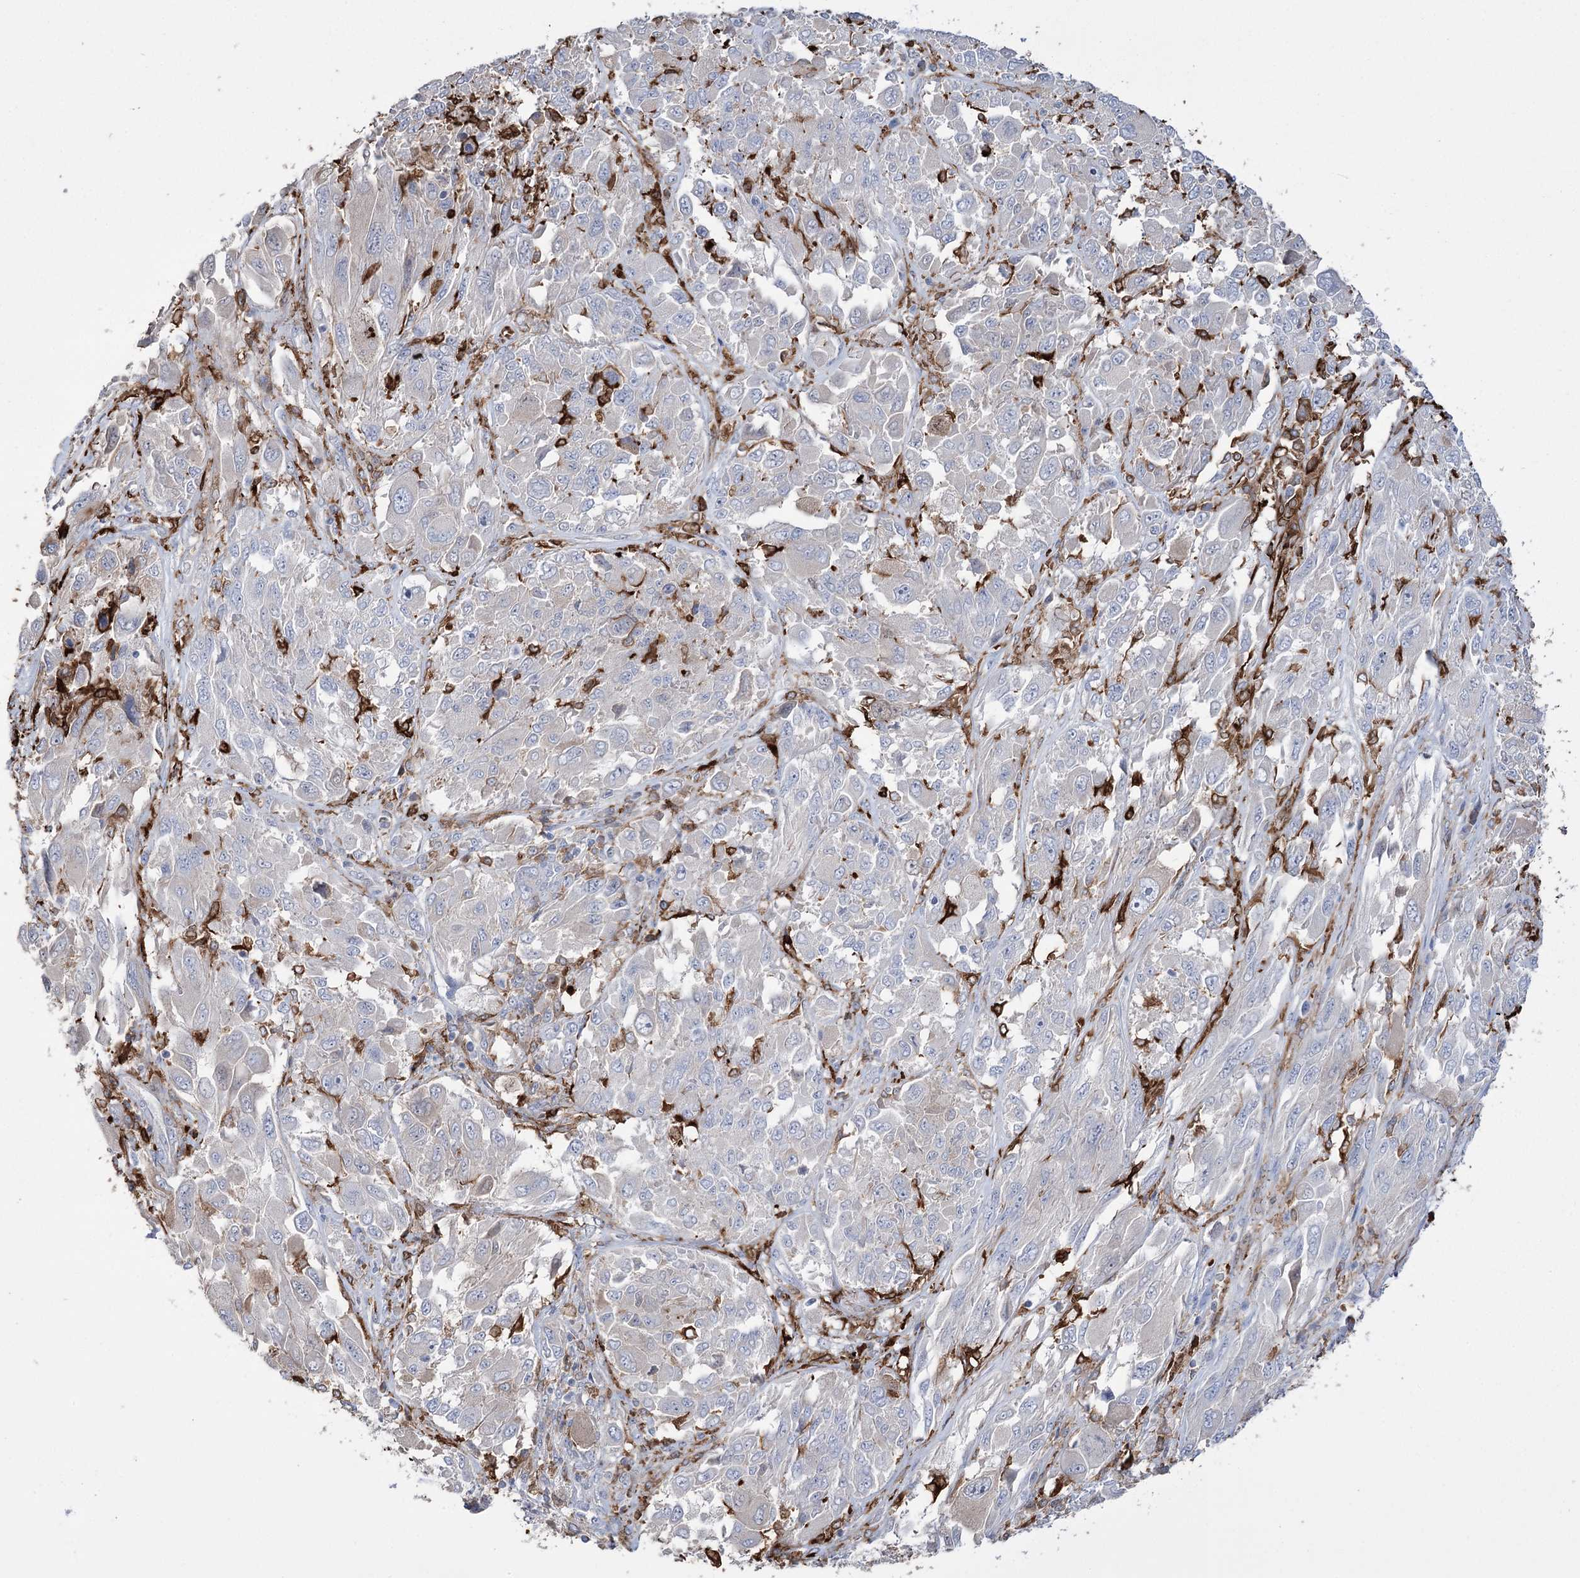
{"staining": {"intensity": "negative", "quantity": "none", "location": "none"}, "tissue": "melanoma", "cell_type": "Tumor cells", "image_type": "cancer", "snomed": [{"axis": "morphology", "description": "Malignant melanoma, NOS"}, {"axis": "topography", "description": "Skin"}], "caption": "Histopathology image shows no protein positivity in tumor cells of malignant melanoma tissue. Brightfield microscopy of IHC stained with DAB (brown) and hematoxylin (blue), captured at high magnification.", "gene": "ZNF622", "patient": {"sex": "female", "age": 91}}